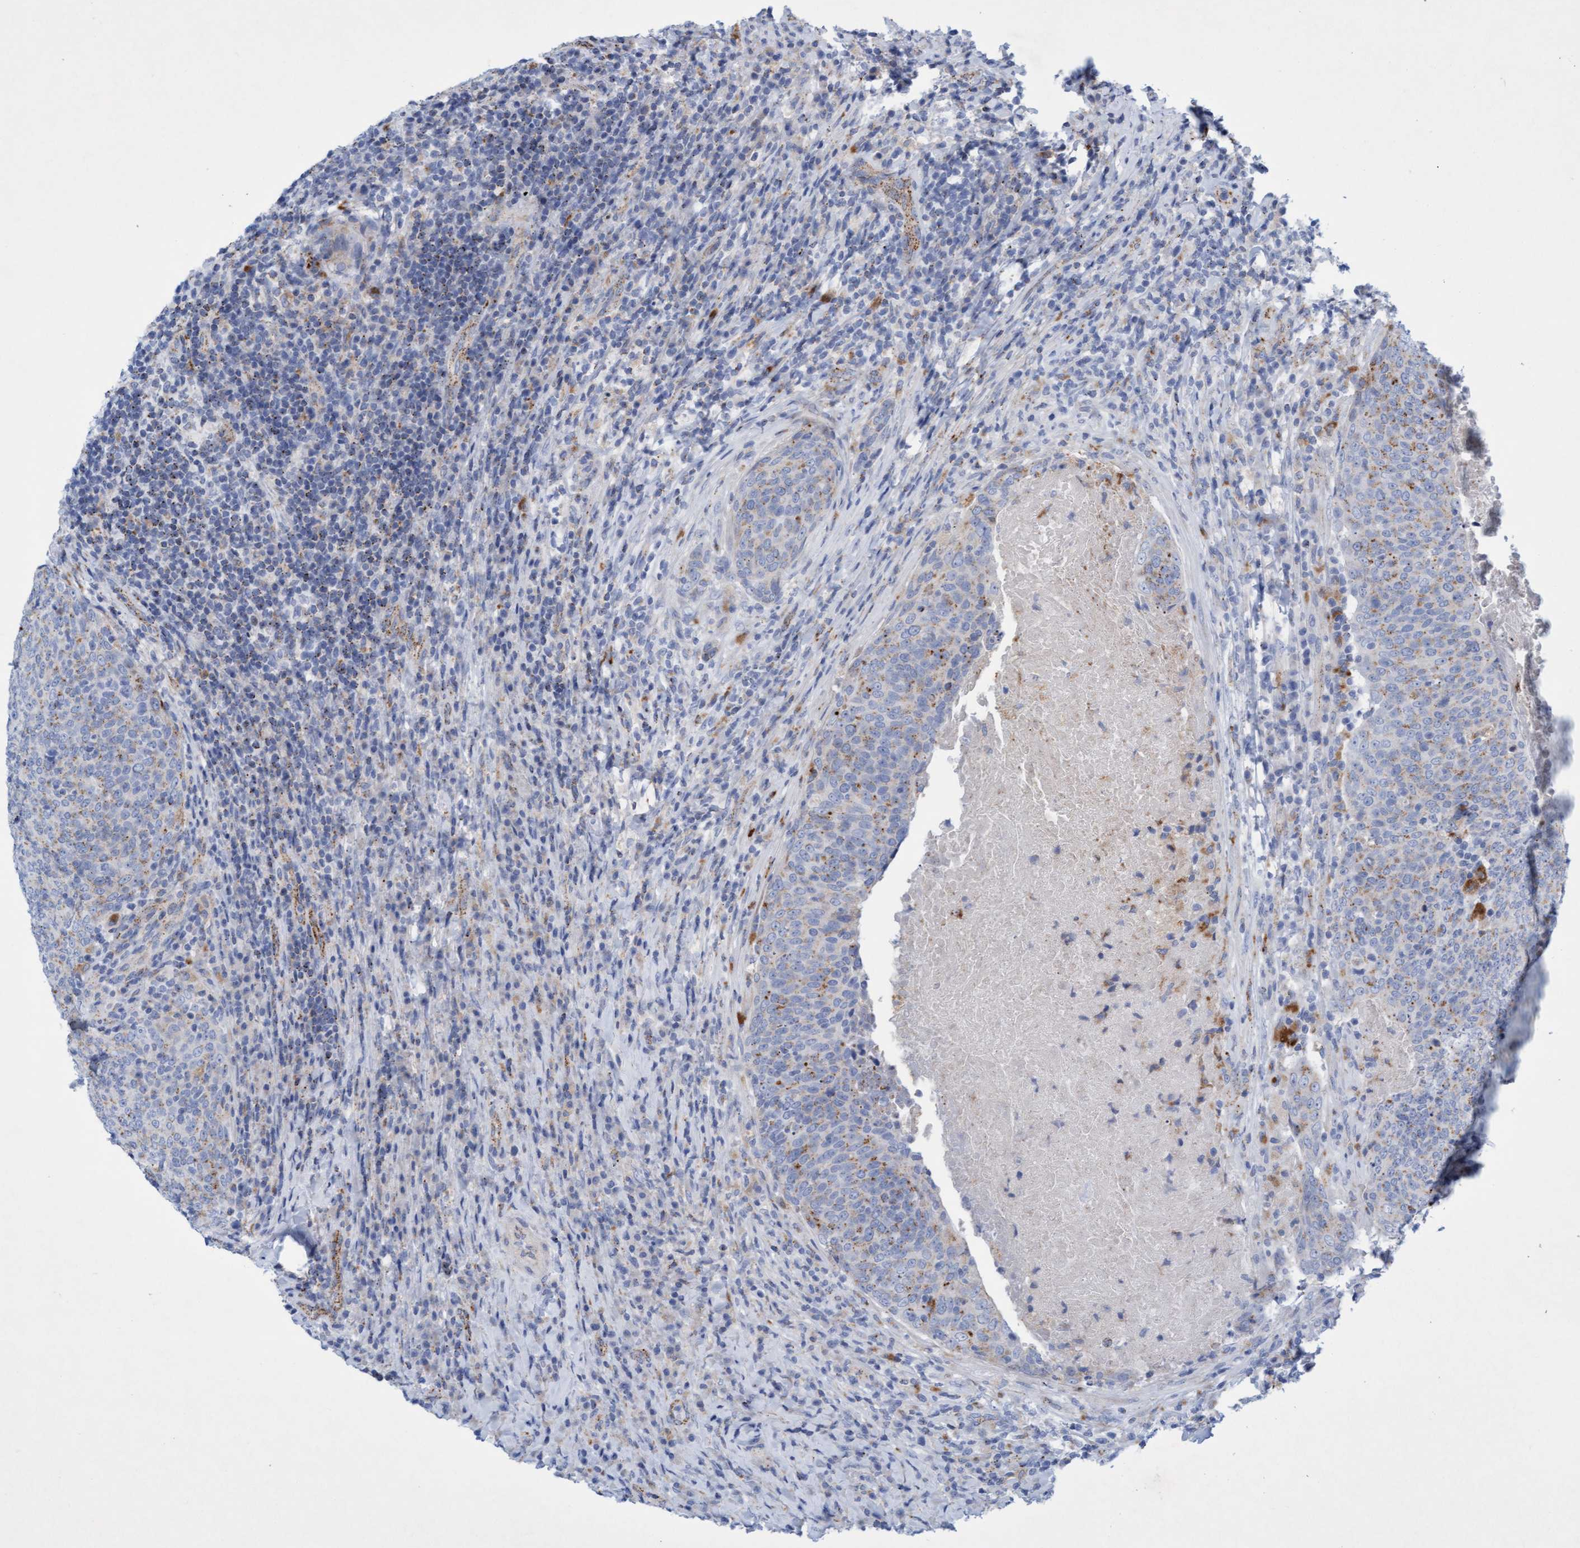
{"staining": {"intensity": "moderate", "quantity": "<25%", "location": "cytoplasmic/membranous"}, "tissue": "head and neck cancer", "cell_type": "Tumor cells", "image_type": "cancer", "snomed": [{"axis": "morphology", "description": "Squamous cell carcinoma, NOS"}, {"axis": "morphology", "description": "Squamous cell carcinoma, metastatic, NOS"}, {"axis": "topography", "description": "Lymph node"}, {"axis": "topography", "description": "Head-Neck"}], "caption": "There is low levels of moderate cytoplasmic/membranous expression in tumor cells of head and neck cancer (metastatic squamous cell carcinoma), as demonstrated by immunohistochemical staining (brown color).", "gene": "SGSH", "patient": {"sex": "male", "age": 62}}